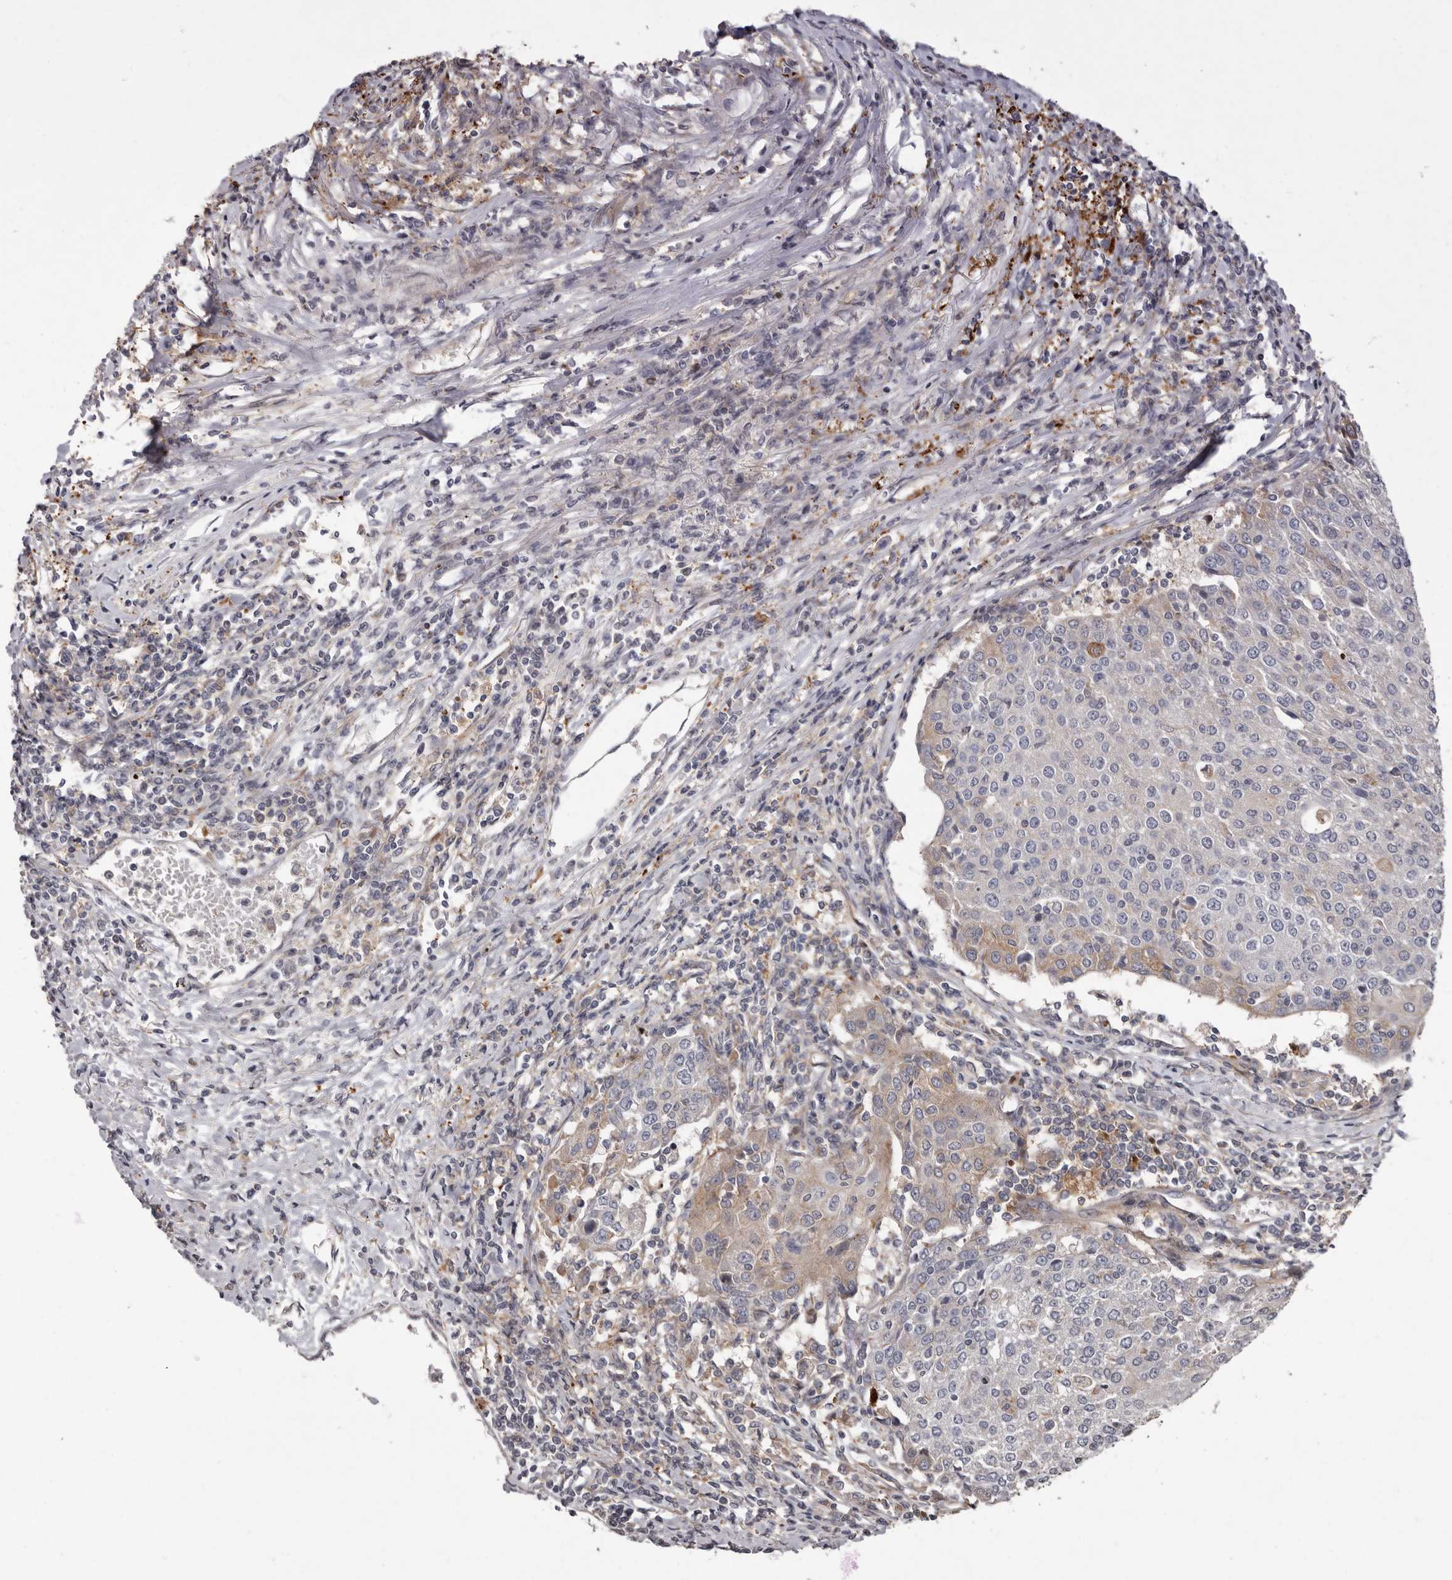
{"staining": {"intensity": "negative", "quantity": "none", "location": "none"}, "tissue": "urothelial cancer", "cell_type": "Tumor cells", "image_type": "cancer", "snomed": [{"axis": "morphology", "description": "Urothelial carcinoma, High grade"}, {"axis": "topography", "description": "Urinary bladder"}], "caption": "This micrograph is of high-grade urothelial carcinoma stained with IHC to label a protein in brown with the nuclei are counter-stained blue. There is no expression in tumor cells.", "gene": "FGFR4", "patient": {"sex": "female", "age": 85}}